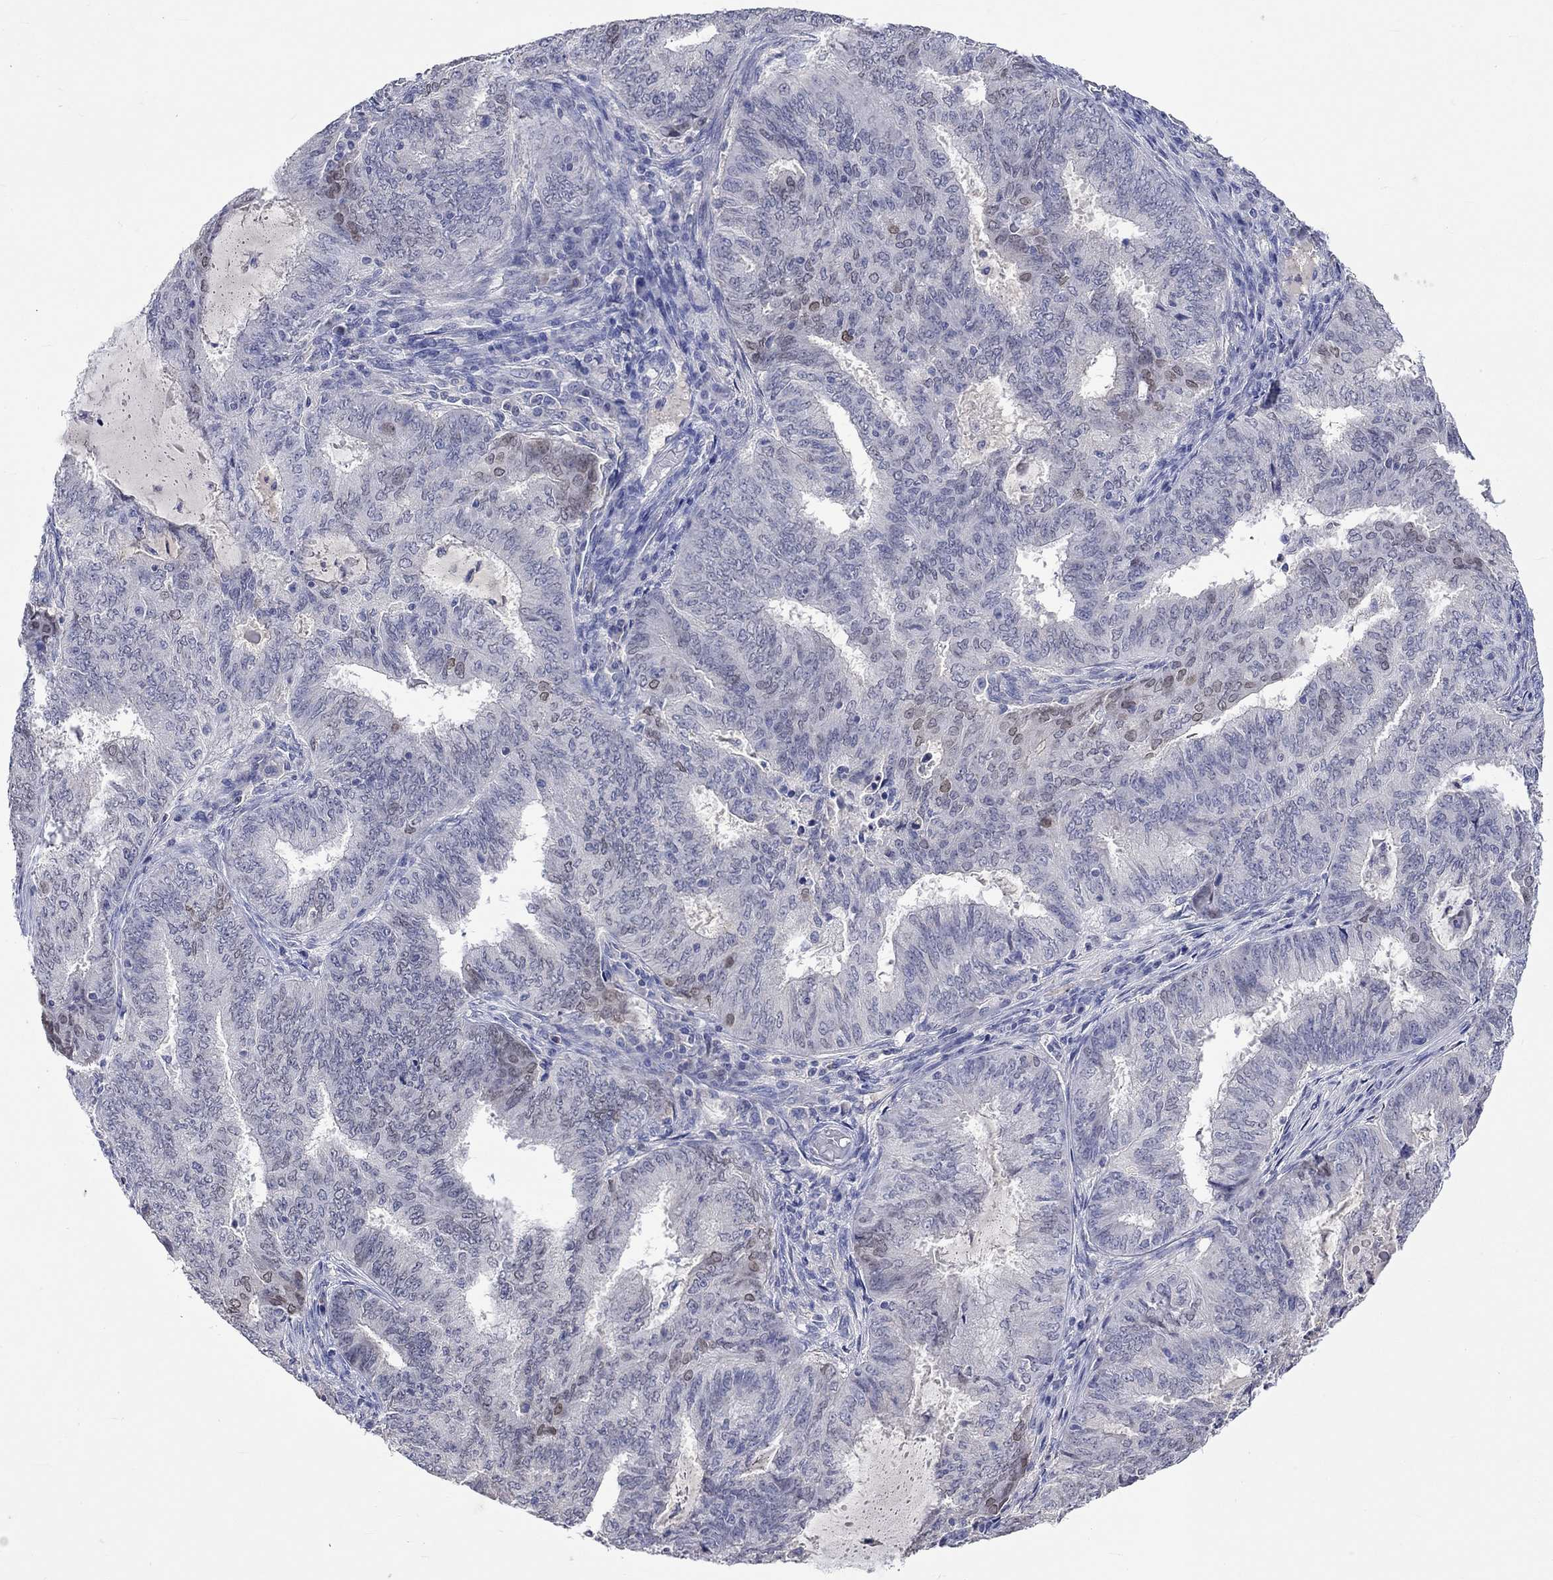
{"staining": {"intensity": "weak", "quantity": "<25%", "location": "cytoplasmic/membranous,nuclear"}, "tissue": "endometrial cancer", "cell_type": "Tumor cells", "image_type": "cancer", "snomed": [{"axis": "morphology", "description": "Adenocarcinoma, NOS"}, {"axis": "topography", "description": "Endometrium"}], "caption": "Adenocarcinoma (endometrial) was stained to show a protein in brown. There is no significant expression in tumor cells.", "gene": "LRFN4", "patient": {"sex": "female", "age": 62}}